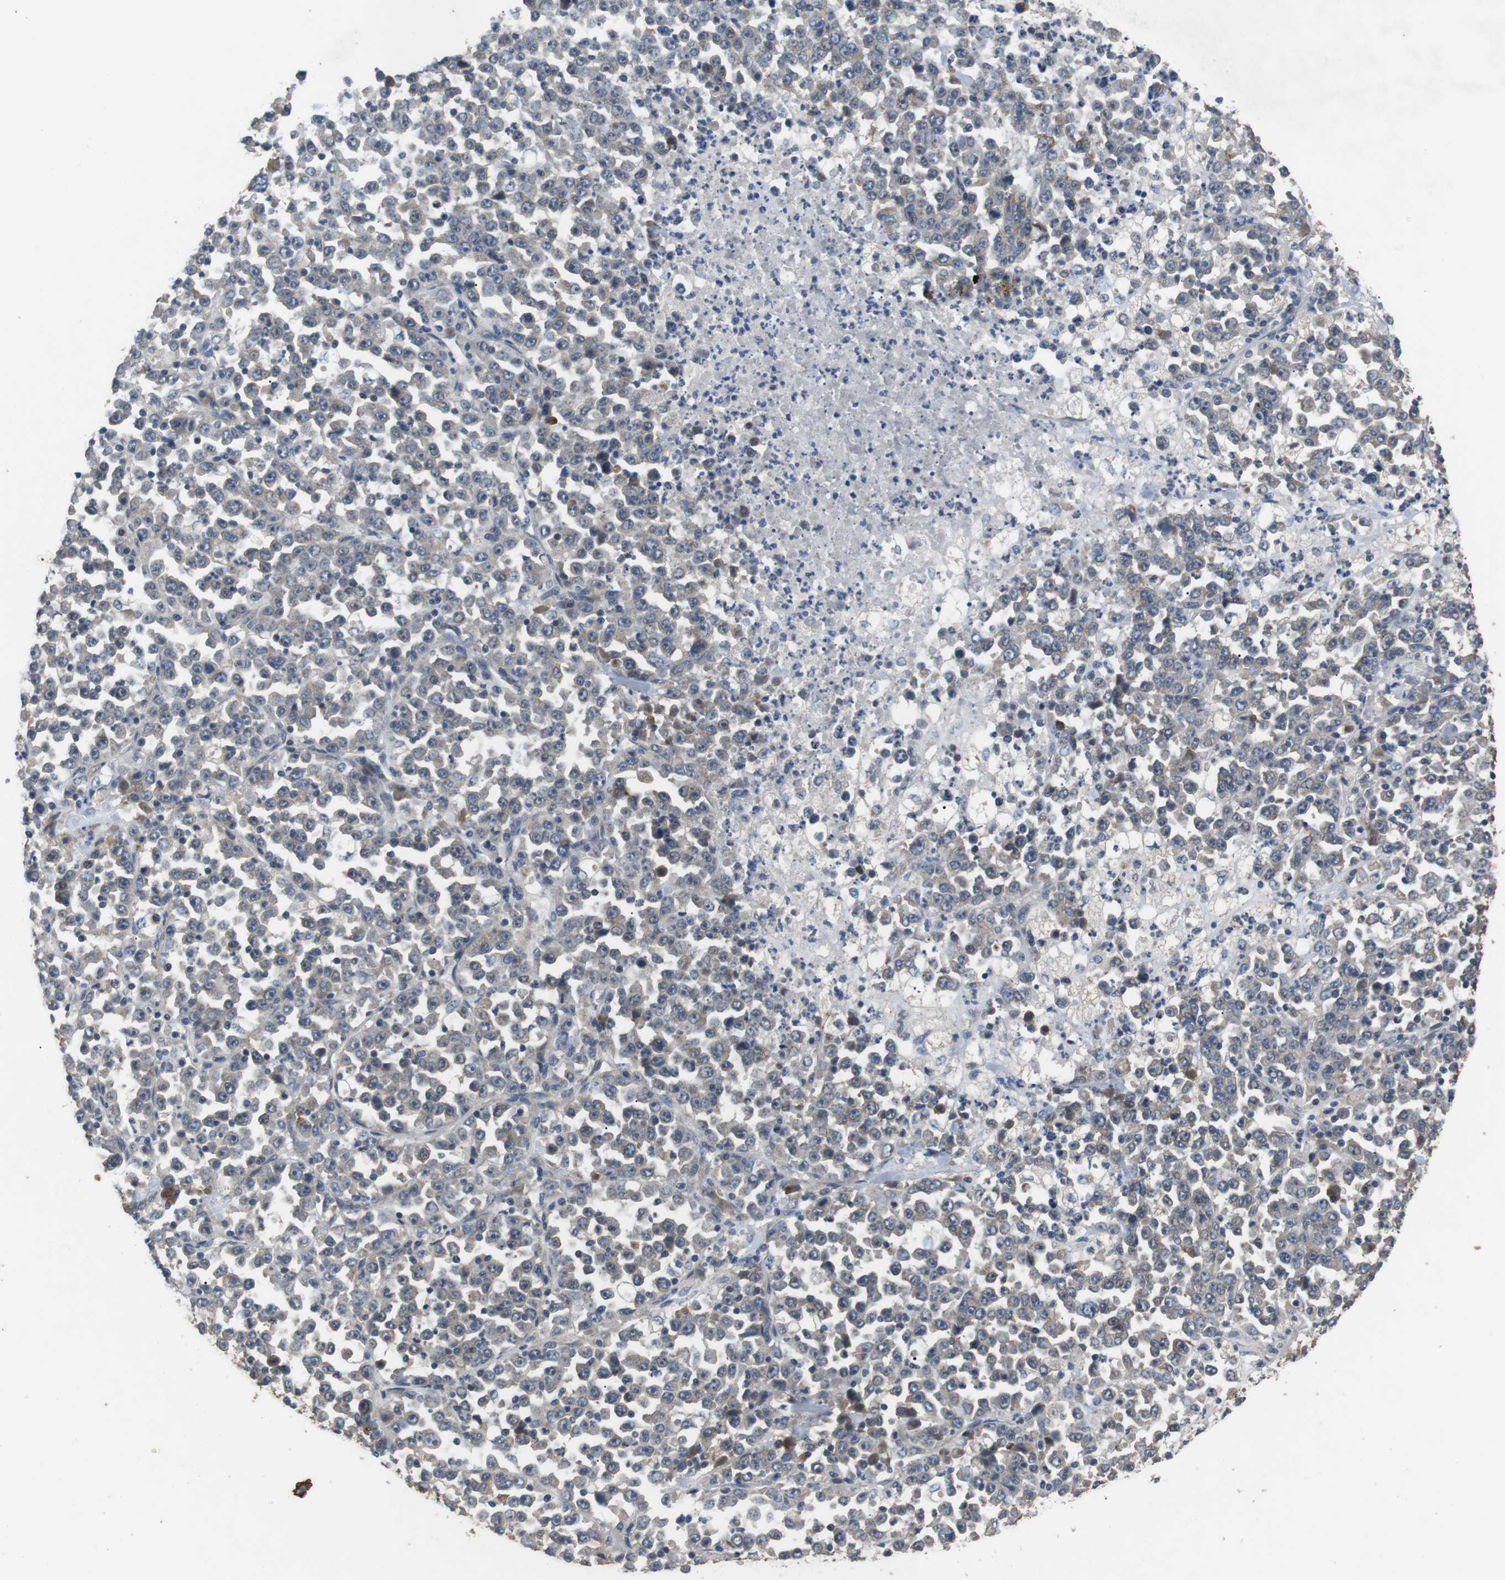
{"staining": {"intensity": "negative", "quantity": "none", "location": "none"}, "tissue": "stomach cancer", "cell_type": "Tumor cells", "image_type": "cancer", "snomed": [{"axis": "morphology", "description": "Normal tissue, NOS"}, {"axis": "morphology", "description": "Adenocarcinoma, NOS"}, {"axis": "topography", "description": "Stomach, upper"}, {"axis": "topography", "description": "Stomach"}], "caption": "High magnification brightfield microscopy of stomach cancer (adenocarcinoma) stained with DAB (3,3'-diaminobenzidine) (brown) and counterstained with hematoxylin (blue): tumor cells show no significant staining.", "gene": "ADGRL3", "patient": {"sex": "male", "age": 59}}